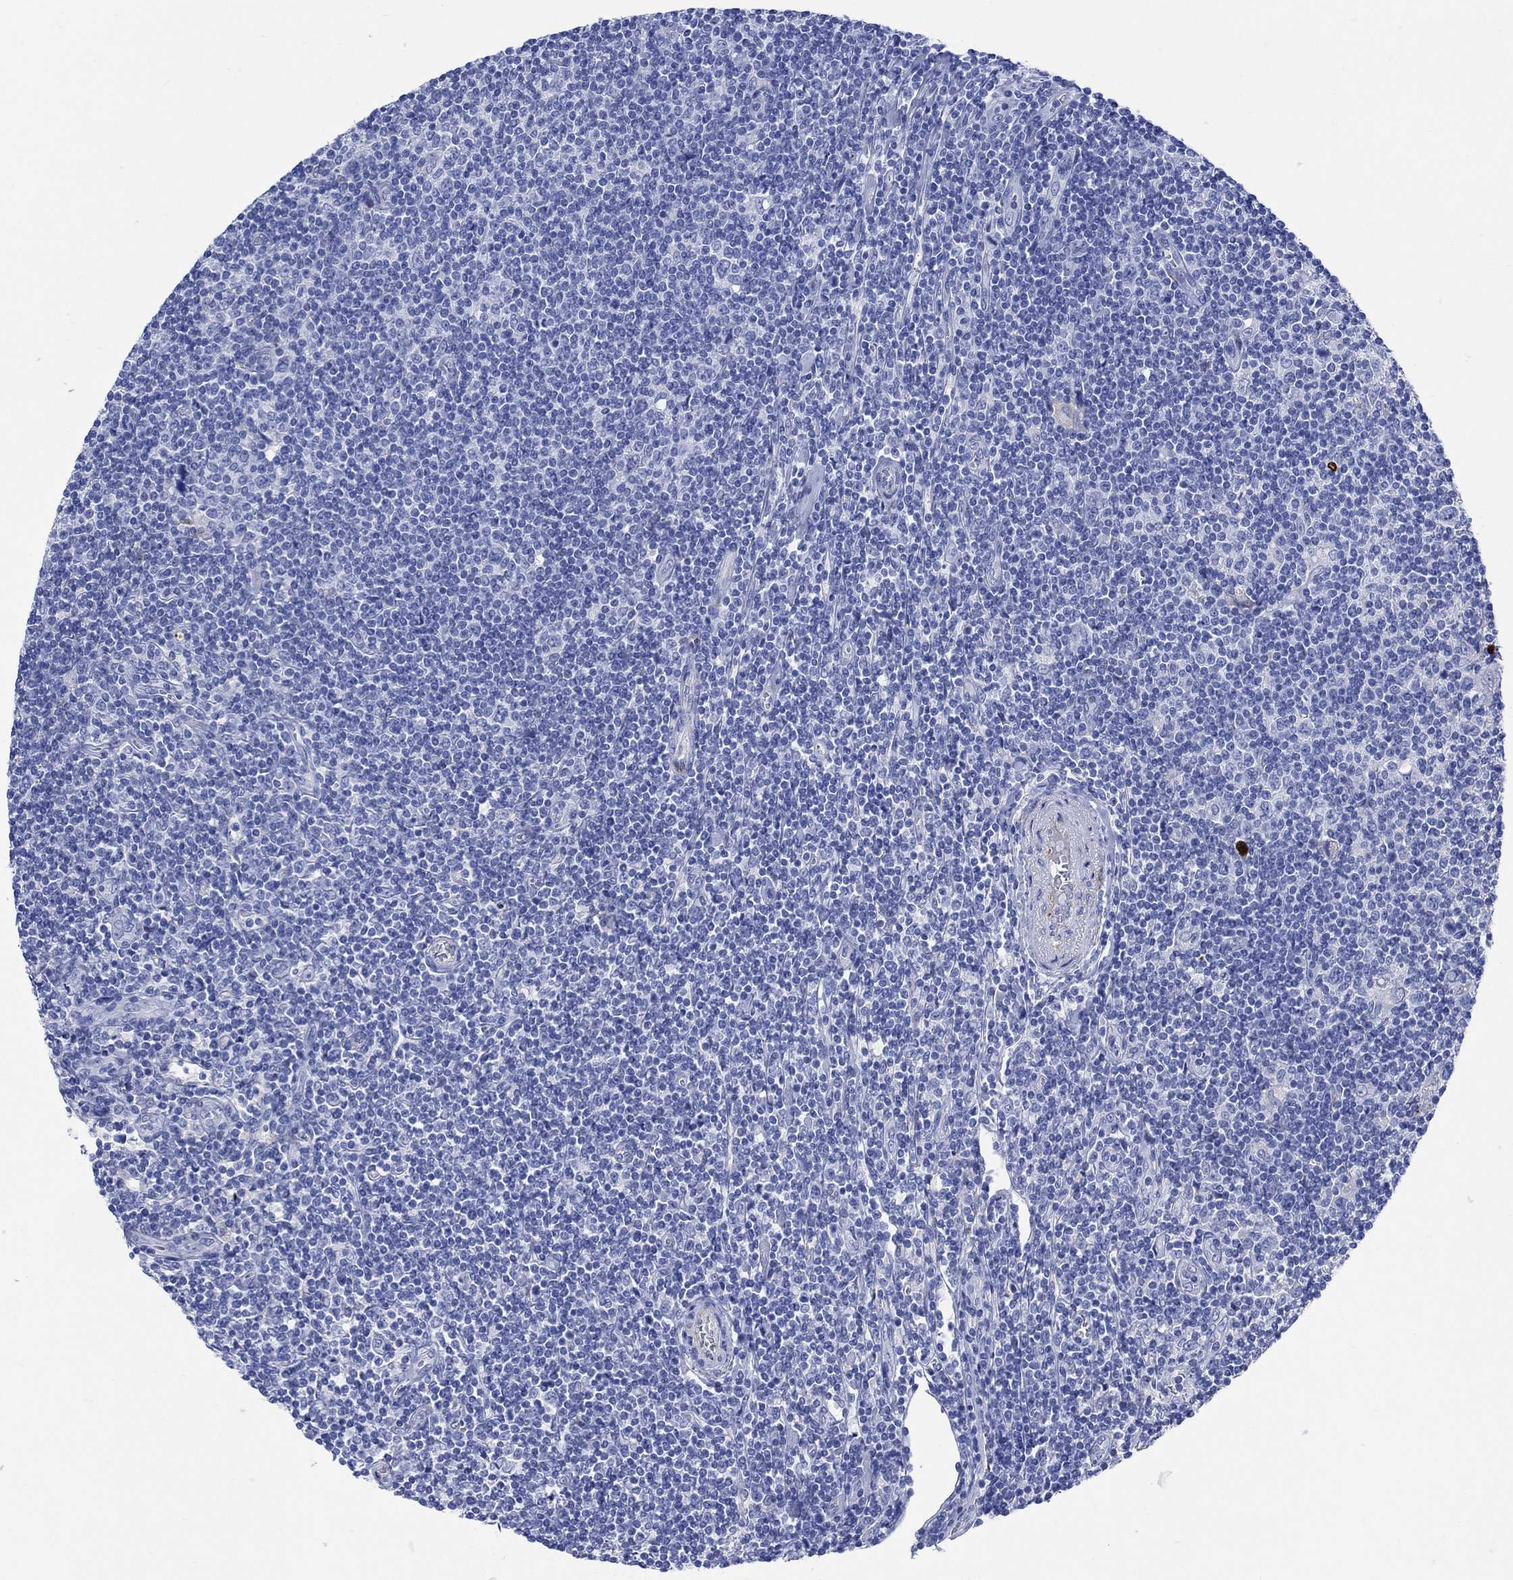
{"staining": {"intensity": "negative", "quantity": "none", "location": "none"}, "tissue": "lymphoma", "cell_type": "Tumor cells", "image_type": "cancer", "snomed": [{"axis": "morphology", "description": "Hodgkin's disease, NOS"}, {"axis": "topography", "description": "Lymph node"}], "caption": "A micrograph of human lymphoma is negative for staining in tumor cells. (Stains: DAB (3,3'-diaminobenzidine) IHC with hematoxylin counter stain, Microscopy: brightfield microscopy at high magnification).", "gene": "MYL1", "patient": {"sex": "male", "age": 40}}